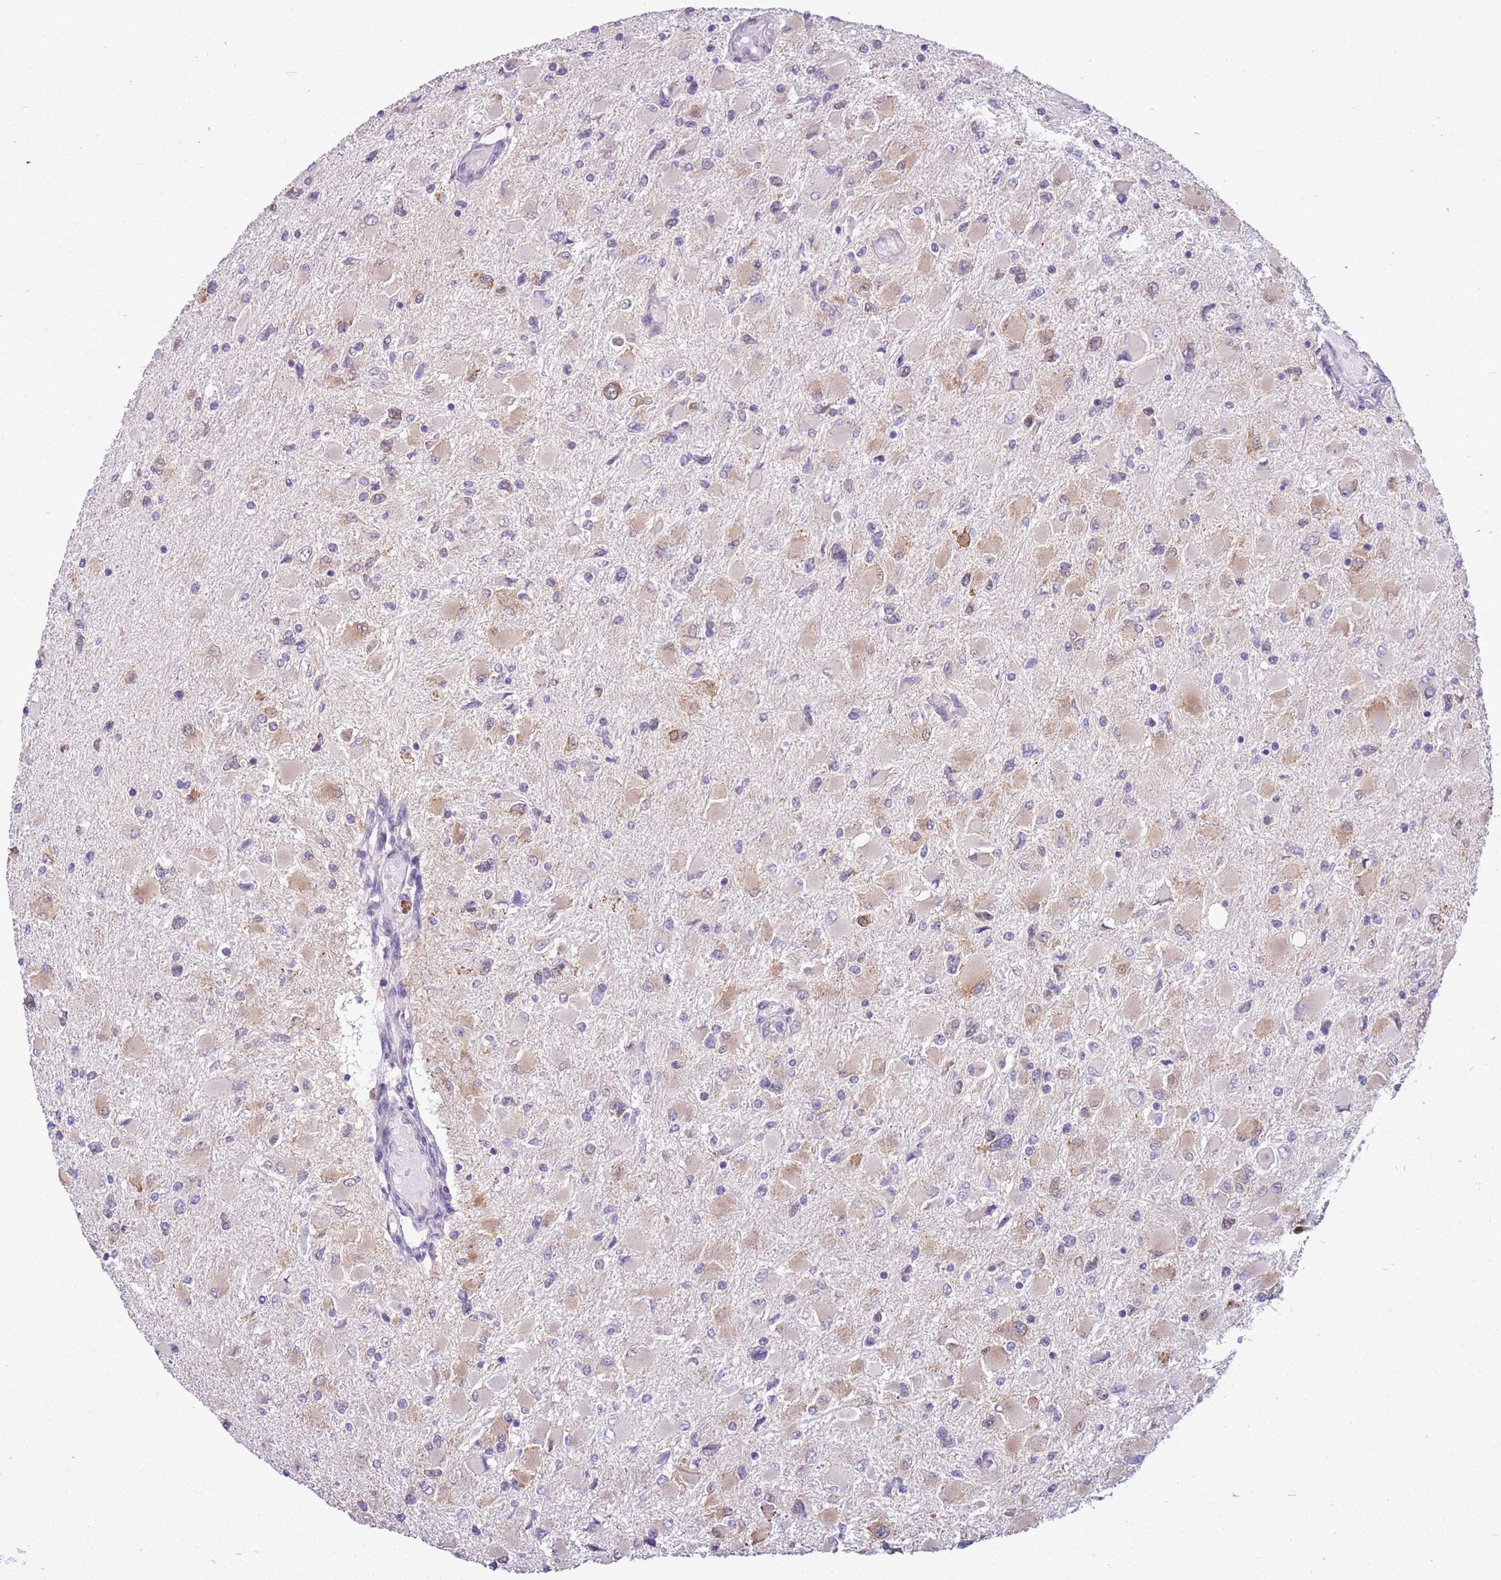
{"staining": {"intensity": "weak", "quantity": "<25%", "location": "cytoplasmic/membranous"}, "tissue": "glioma", "cell_type": "Tumor cells", "image_type": "cancer", "snomed": [{"axis": "morphology", "description": "Glioma, malignant, High grade"}, {"axis": "topography", "description": "Cerebral cortex"}], "caption": "Malignant glioma (high-grade) stained for a protein using immunohistochemistry (IHC) exhibits no expression tumor cells.", "gene": "FAM120C", "patient": {"sex": "female", "age": 36}}